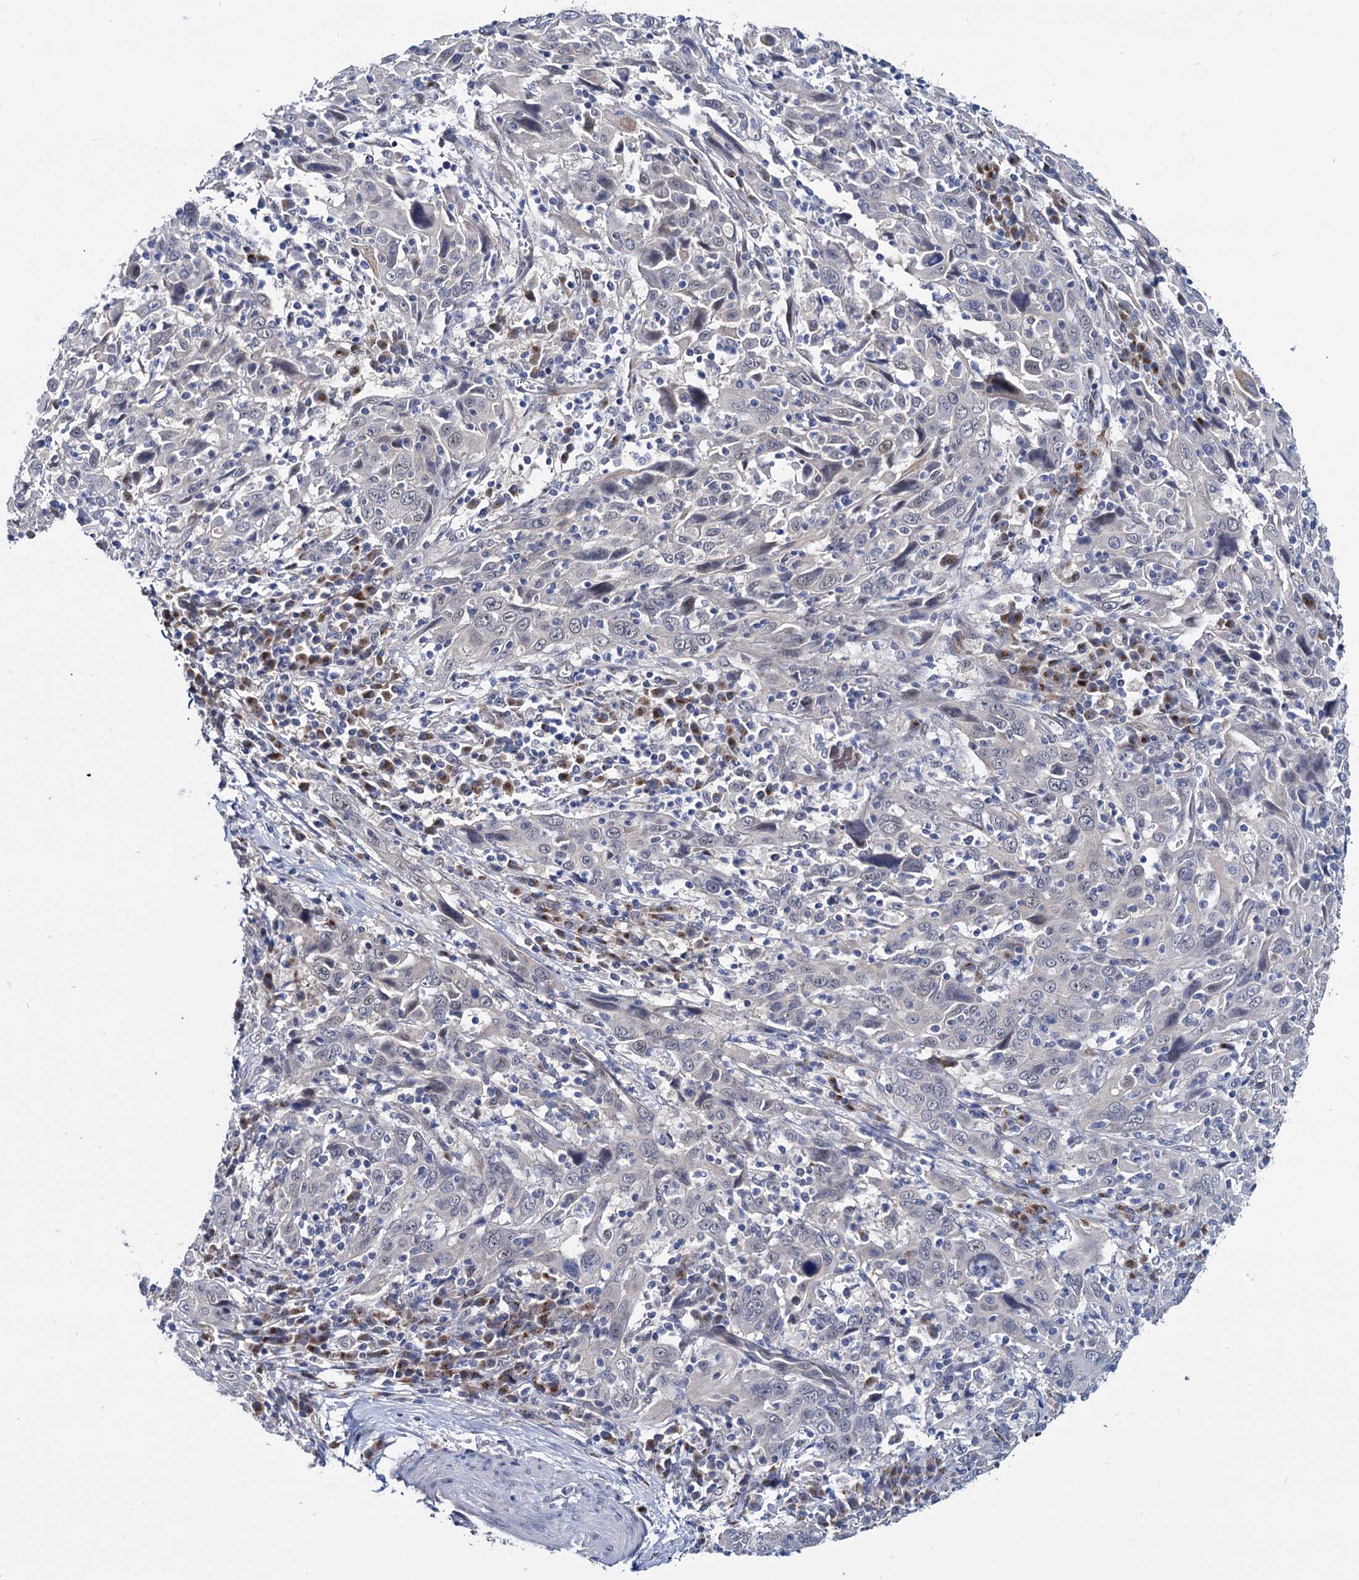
{"staining": {"intensity": "negative", "quantity": "none", "location": "none"}, "tissue": "cervical cancer", "cell_type": "Tumor cells", "image_type": "cancer", "snomed": [{"axis": "morphology", "description": "Squamous cell carcinoma, NOS"}, {"axis": "topography", "description": "Cervix"}], "caption": "Immunohistochemical staining of human cervical squamous cell carcinoma shows no significant staining in tumor cells. (DAB IHC visualized using brightfield microscopy, high magnification).", "gene": "EYA4", "patient": {"sex": "female", "age": 46}}